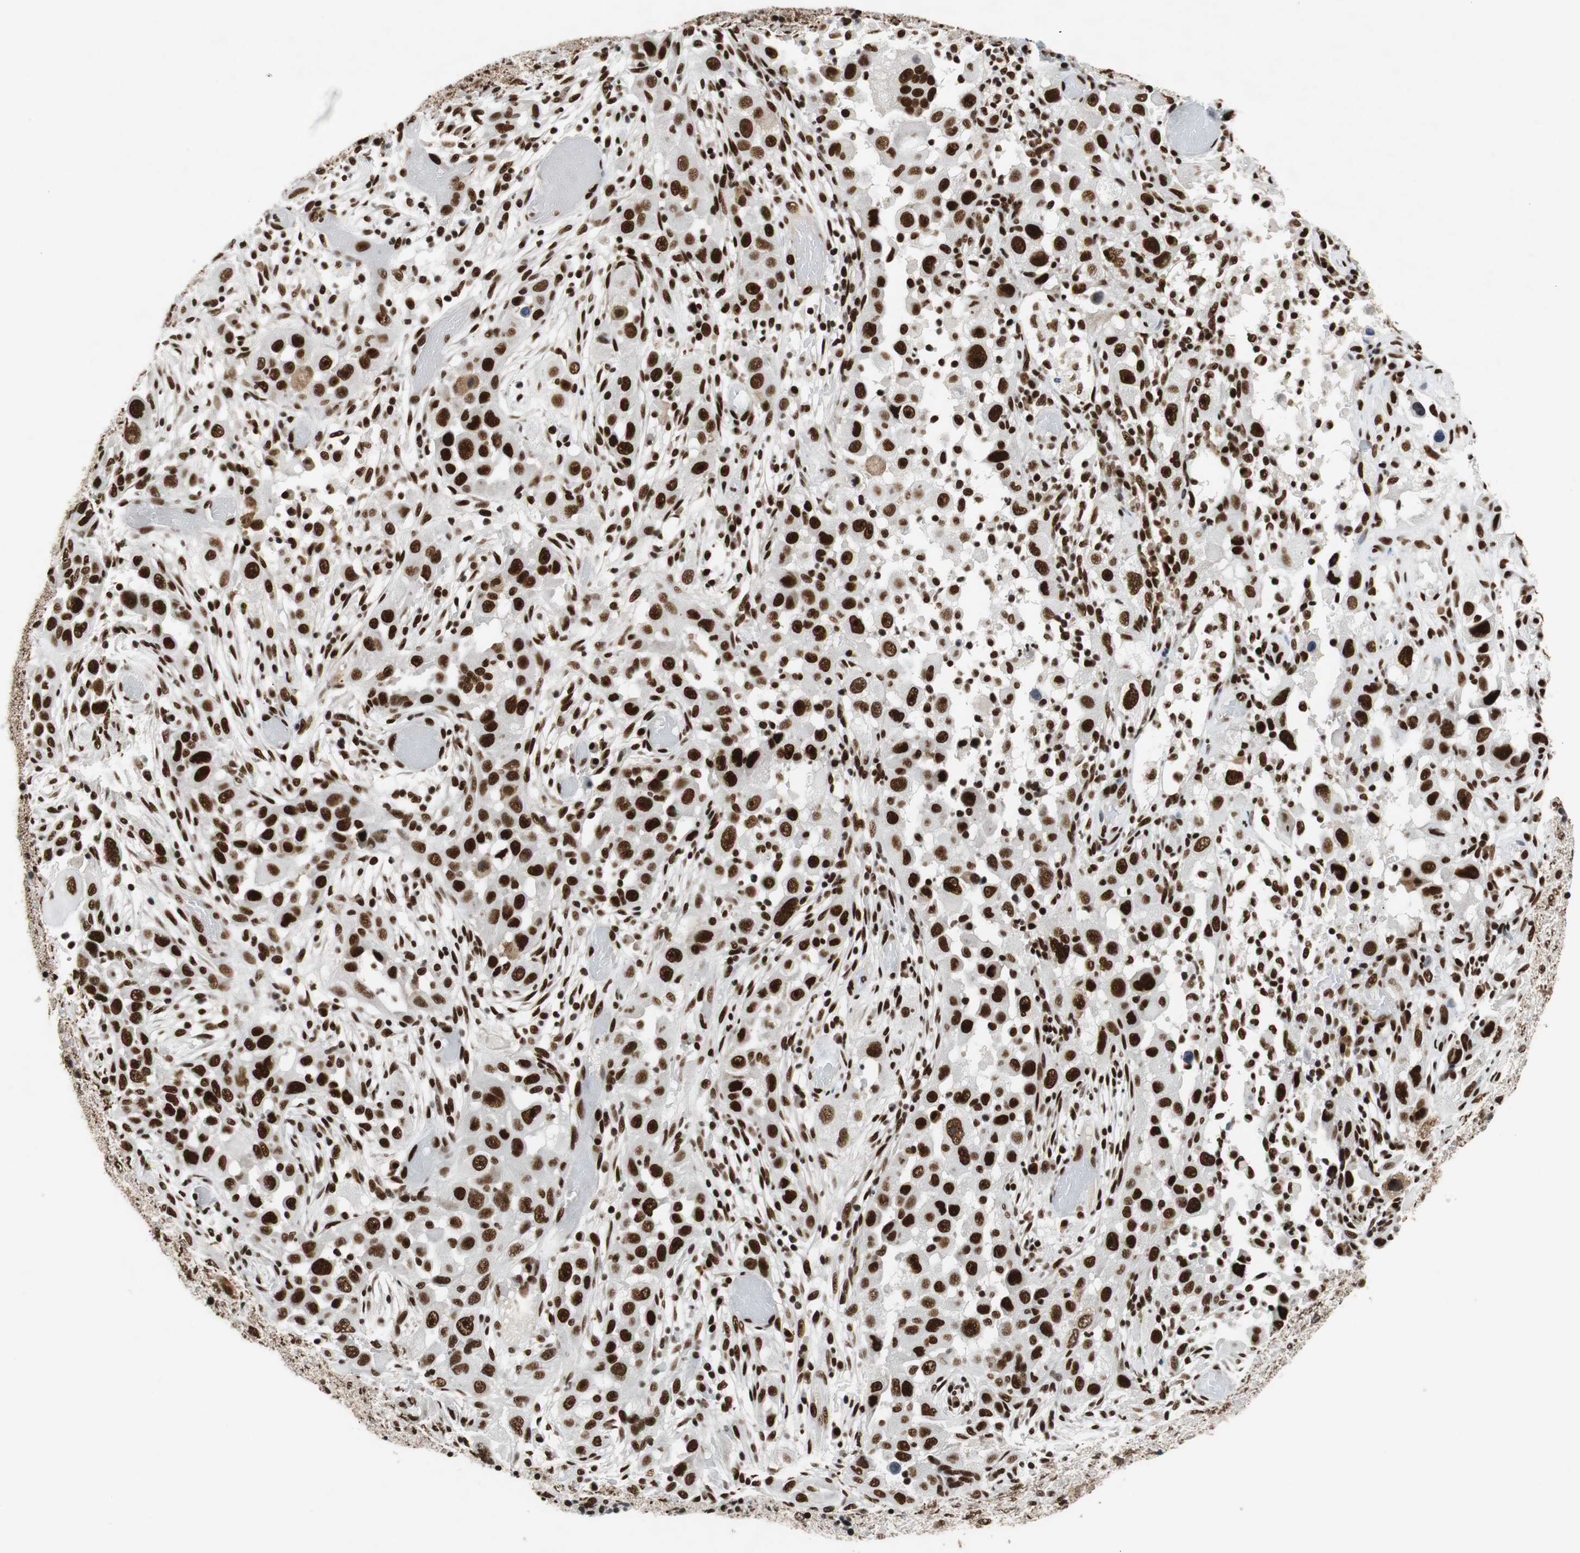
{"staining": {"intensity": "strong", "quantity": ">75%", "location": "nuclear"}, "tissue": "head and neck cancer", "cell_type": "Tumor cells", "image_type": "cancer", "snomed": [{"axis": "morphology", "description": "Carcinoma, NOS"}, {"axis": "topography", "description": "Head-Neck"}], "caption": "The histopathology image reveals a brown stain indicating the presence of a protein in the nuclear of tumor cells in carcinoma (head and neck).", "gene": "PRKDC", "patient": {"sex": "male", "age": 87}}